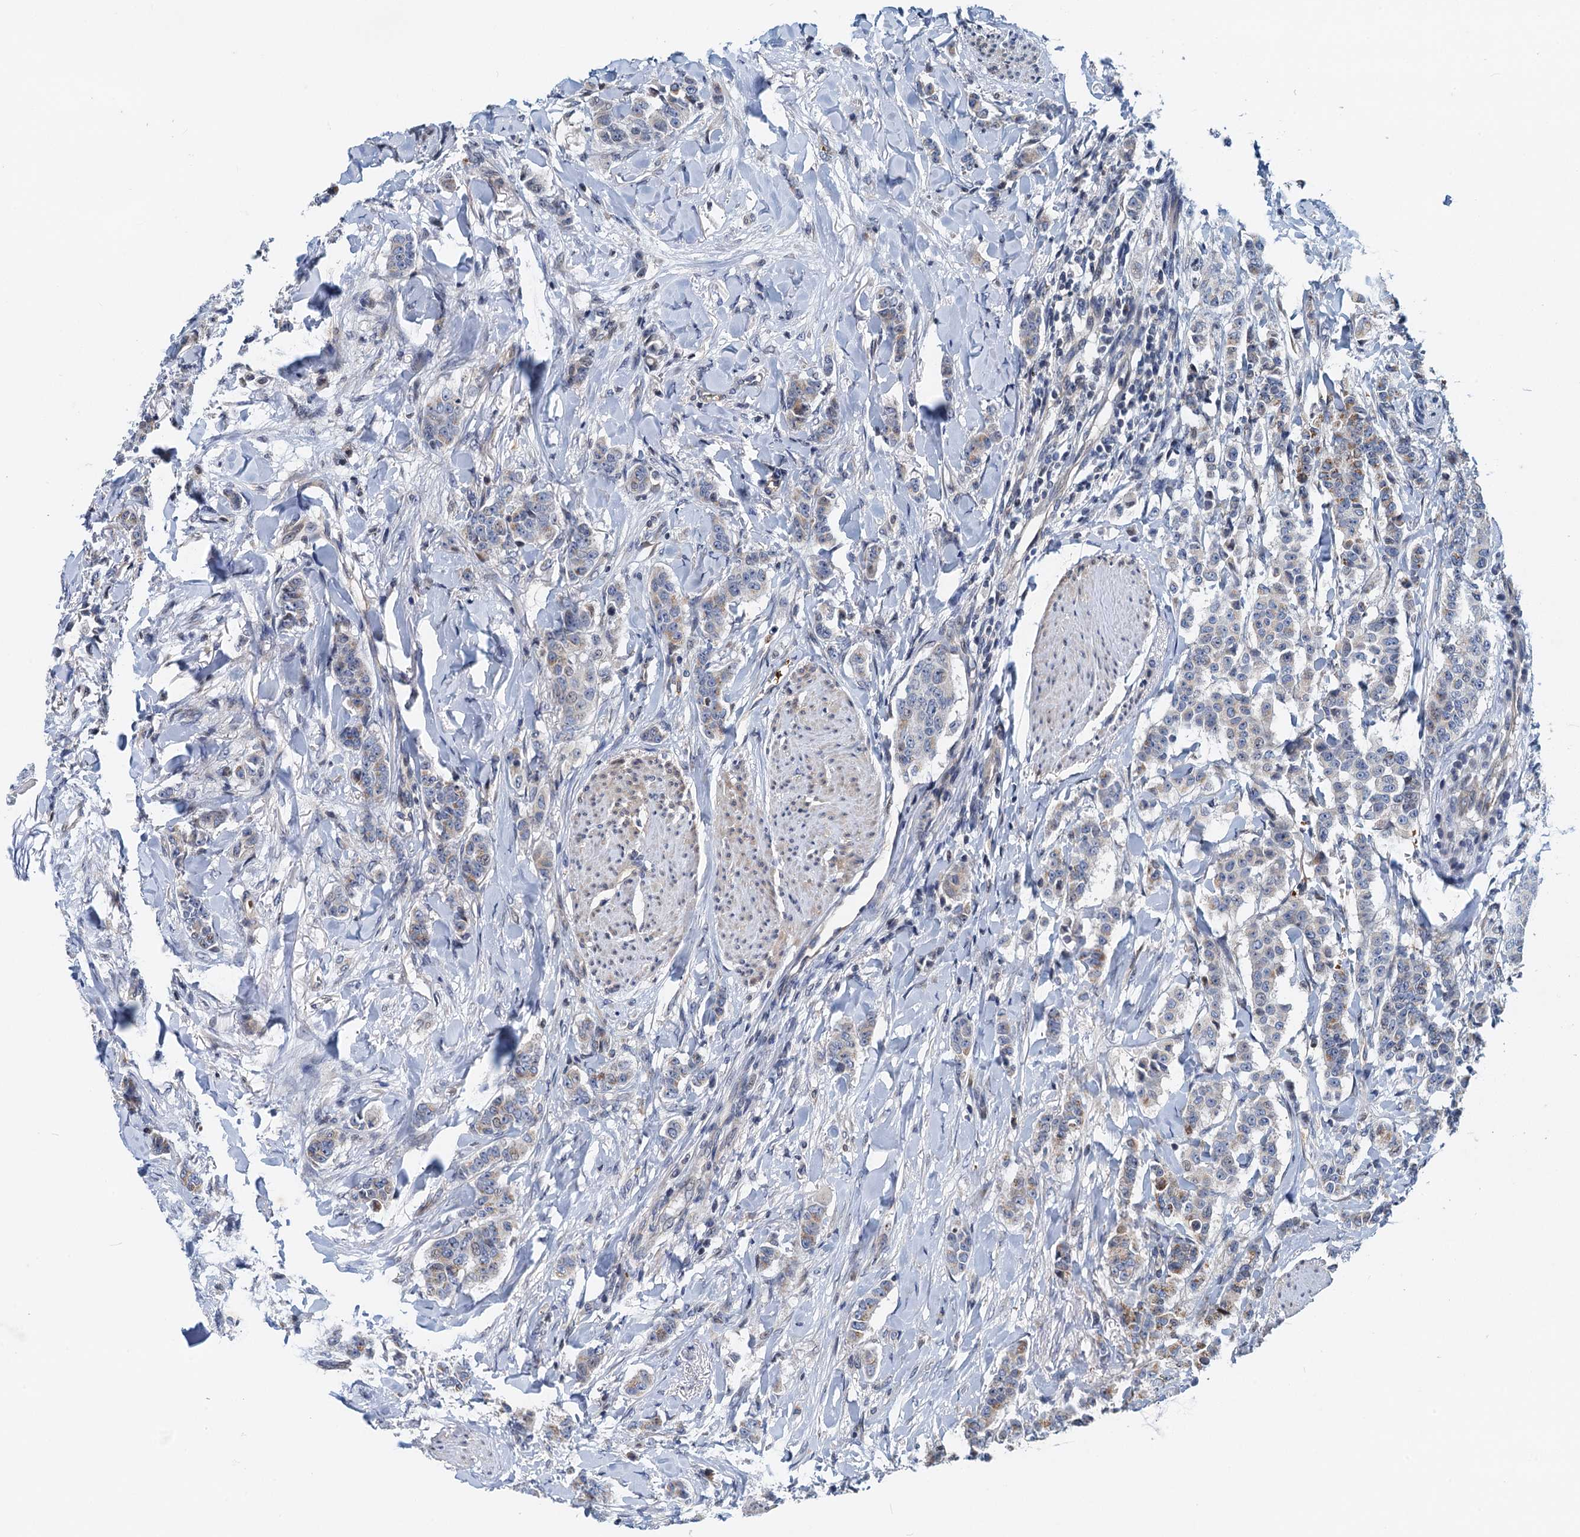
{"staining": {"intensity": "moderate", "quantity": "<25%", "location": "cytoplasmic/membranous"}, "tissue": "breast cancer", "cell_type": "Tumor cells", "image_type": "cancer", "snomed": [{"axis": "morphology", "description": "Duct carcinoma"}, {"axis": "topography", "description": "Breast"}], "caption": "A high-resolution image shows IHC staining of breast cancer (infiltrating ductal carcinoma), which exhibits moderate cytoplasmic/membranous expression in approximately <25% of tumor cells.", "gene": "NBEA", "patient": {"sex": "female", "age": 40}}